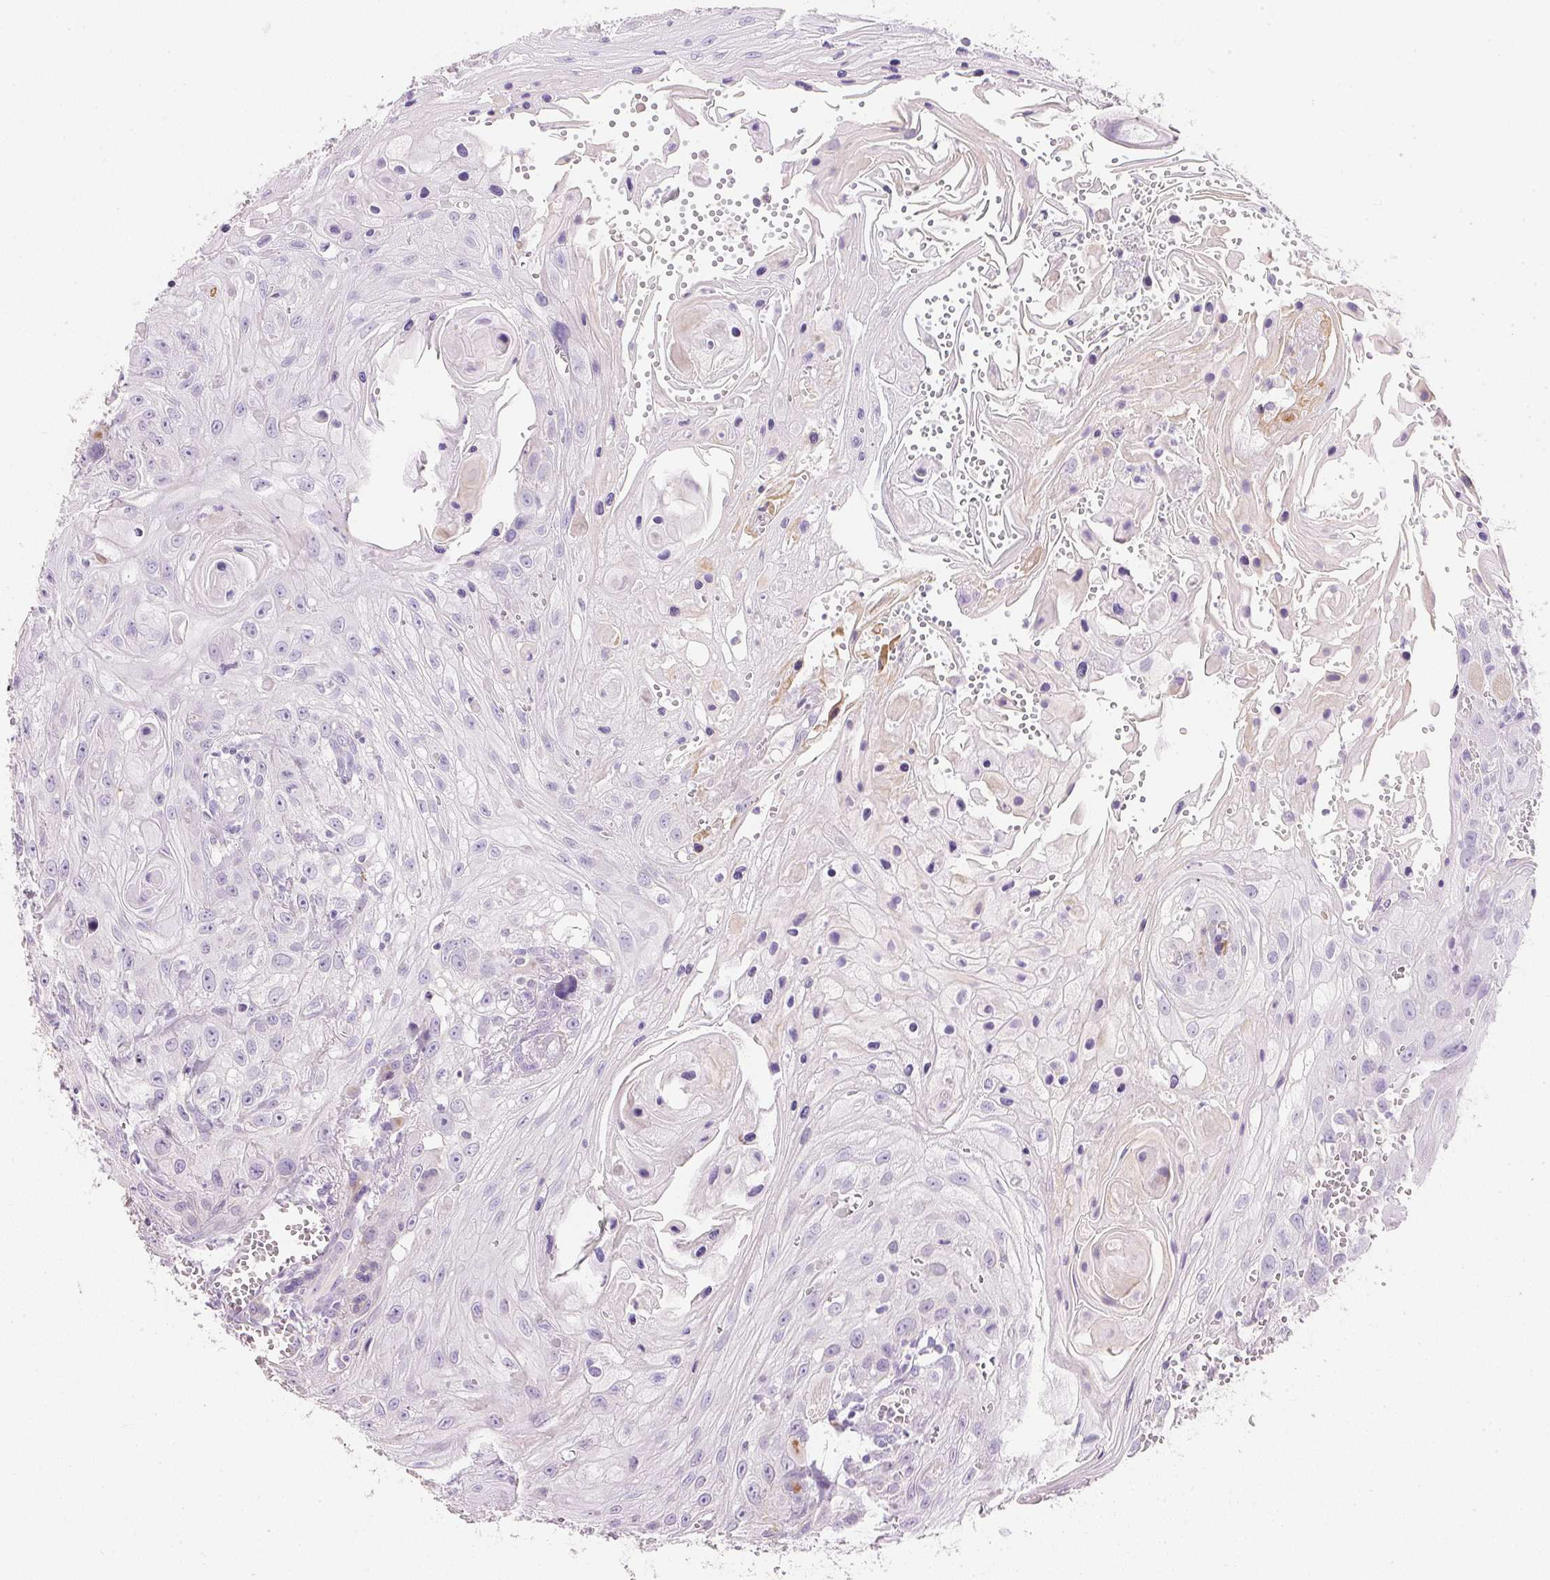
{"staining": {"intensity": "negative", "quantity": "none", "location": "none"}, "tissue": "head and neck cancer", "cell_type": "Tumor cells", "image_type": "cancer", "snomed": [{"axis": "morphology", "description": "Squamous cell carcinoma, NOS"}, {"axis": "topography", "description": "Oral tissue"}, {"axis": "topography", "description": "Head-Neck"}], "caption": "Tumor cells are negative for brown protein staining in head and neck cancer.", "gene": "KCNE2", "patient": {"sex": "male", "age": 58}}